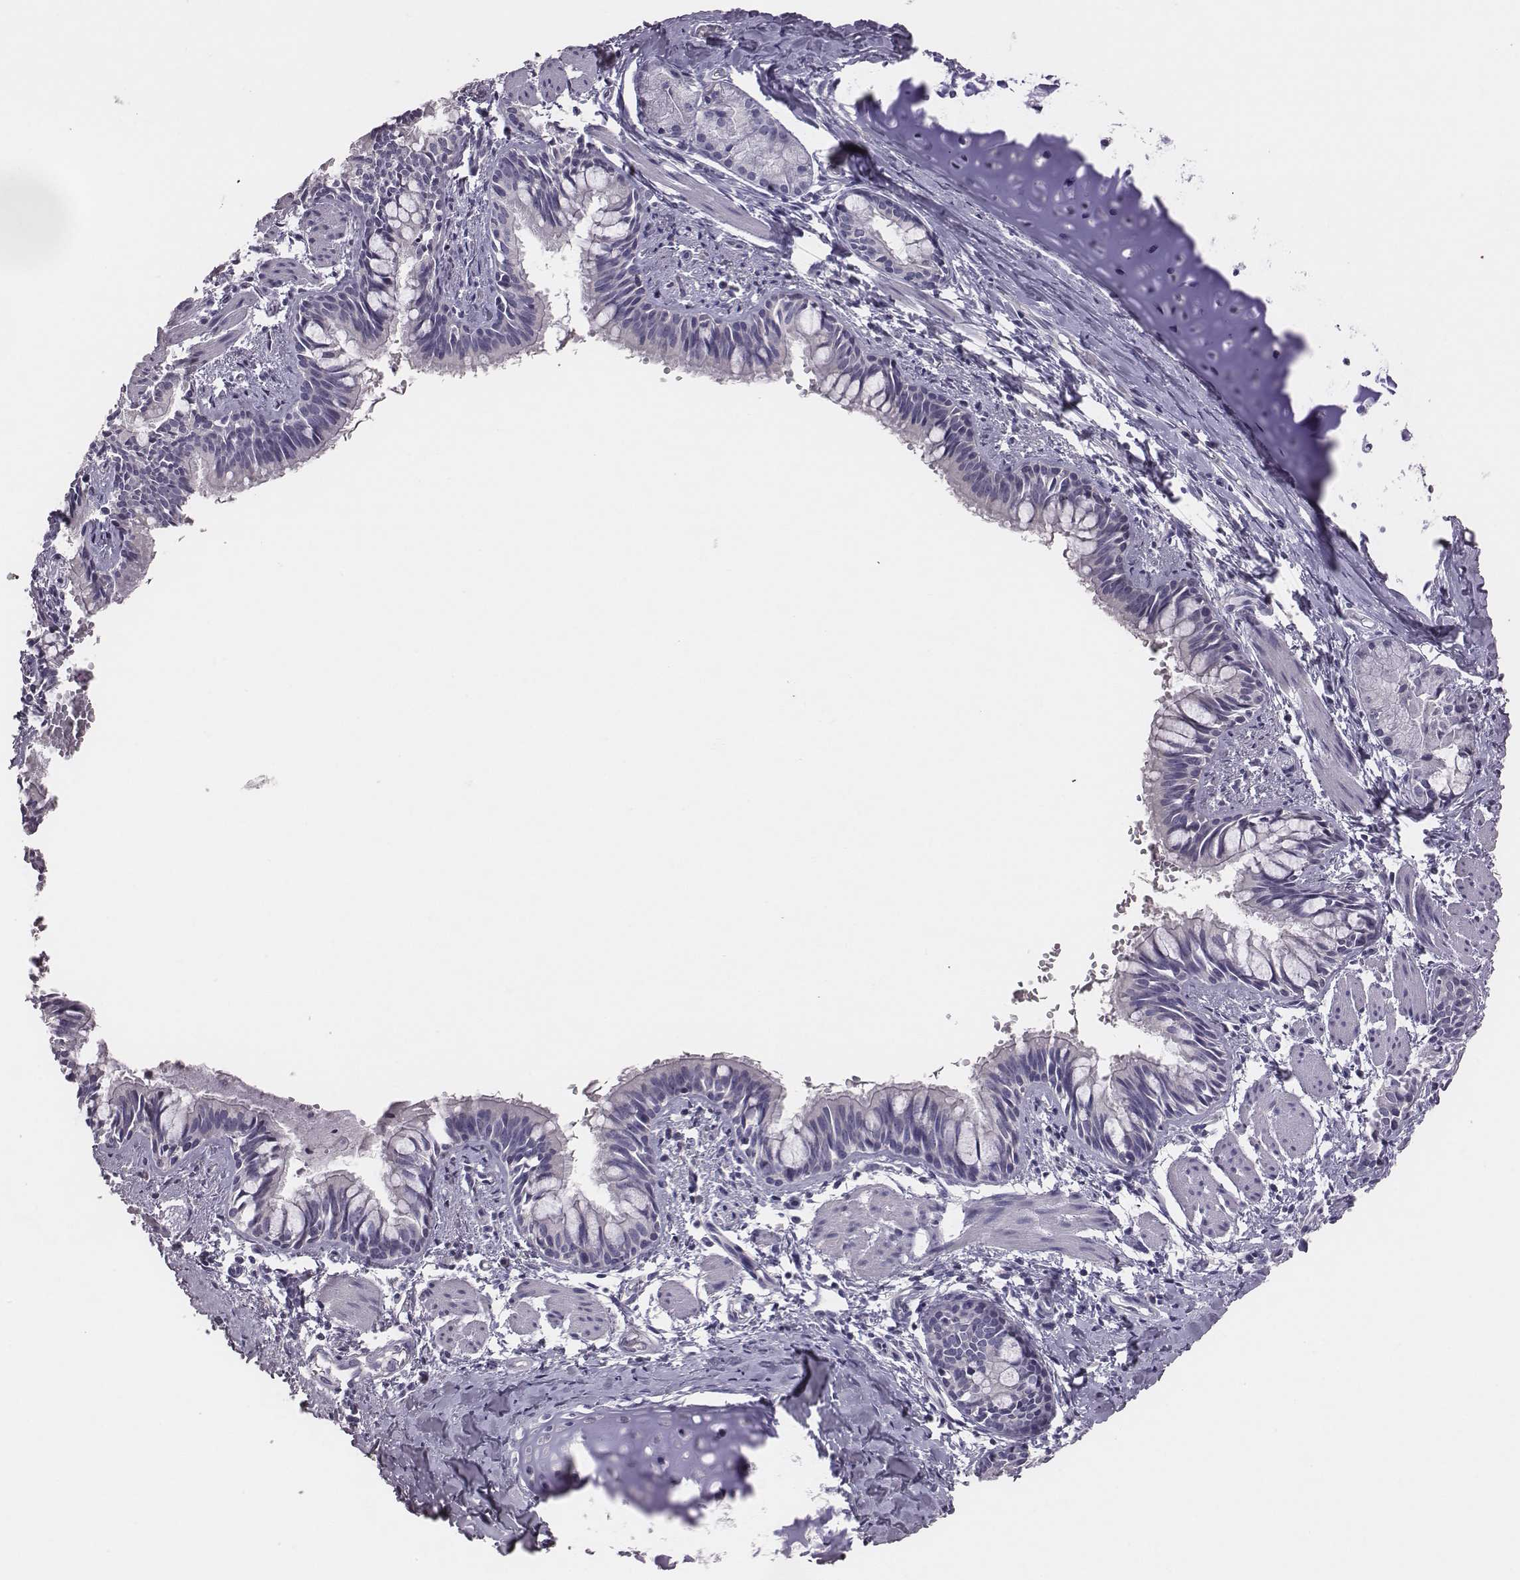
{"staining": {"intensity": "negative", "quantity": "none", "location": "none"}, "tissue": "bronchus", "cell_type": "Respiratory epithelial cells", "image_type": "normal", "snomed": [{"axis": "morphology", "description": "Normal tissue, NOS"}, {"axis": "topography", "description": "Bronchus"}], "caption": "Immunohistochemistry (IHC) photomicrograph of benign bronchus: bronchus stained with DAB displays no significant protein positivity in respiratory epithelial cells. (Brightfield microscopy of DAB IHC at high magnification).", "gene": "EN1", "patient": {"sex": "male", "age": 1}}